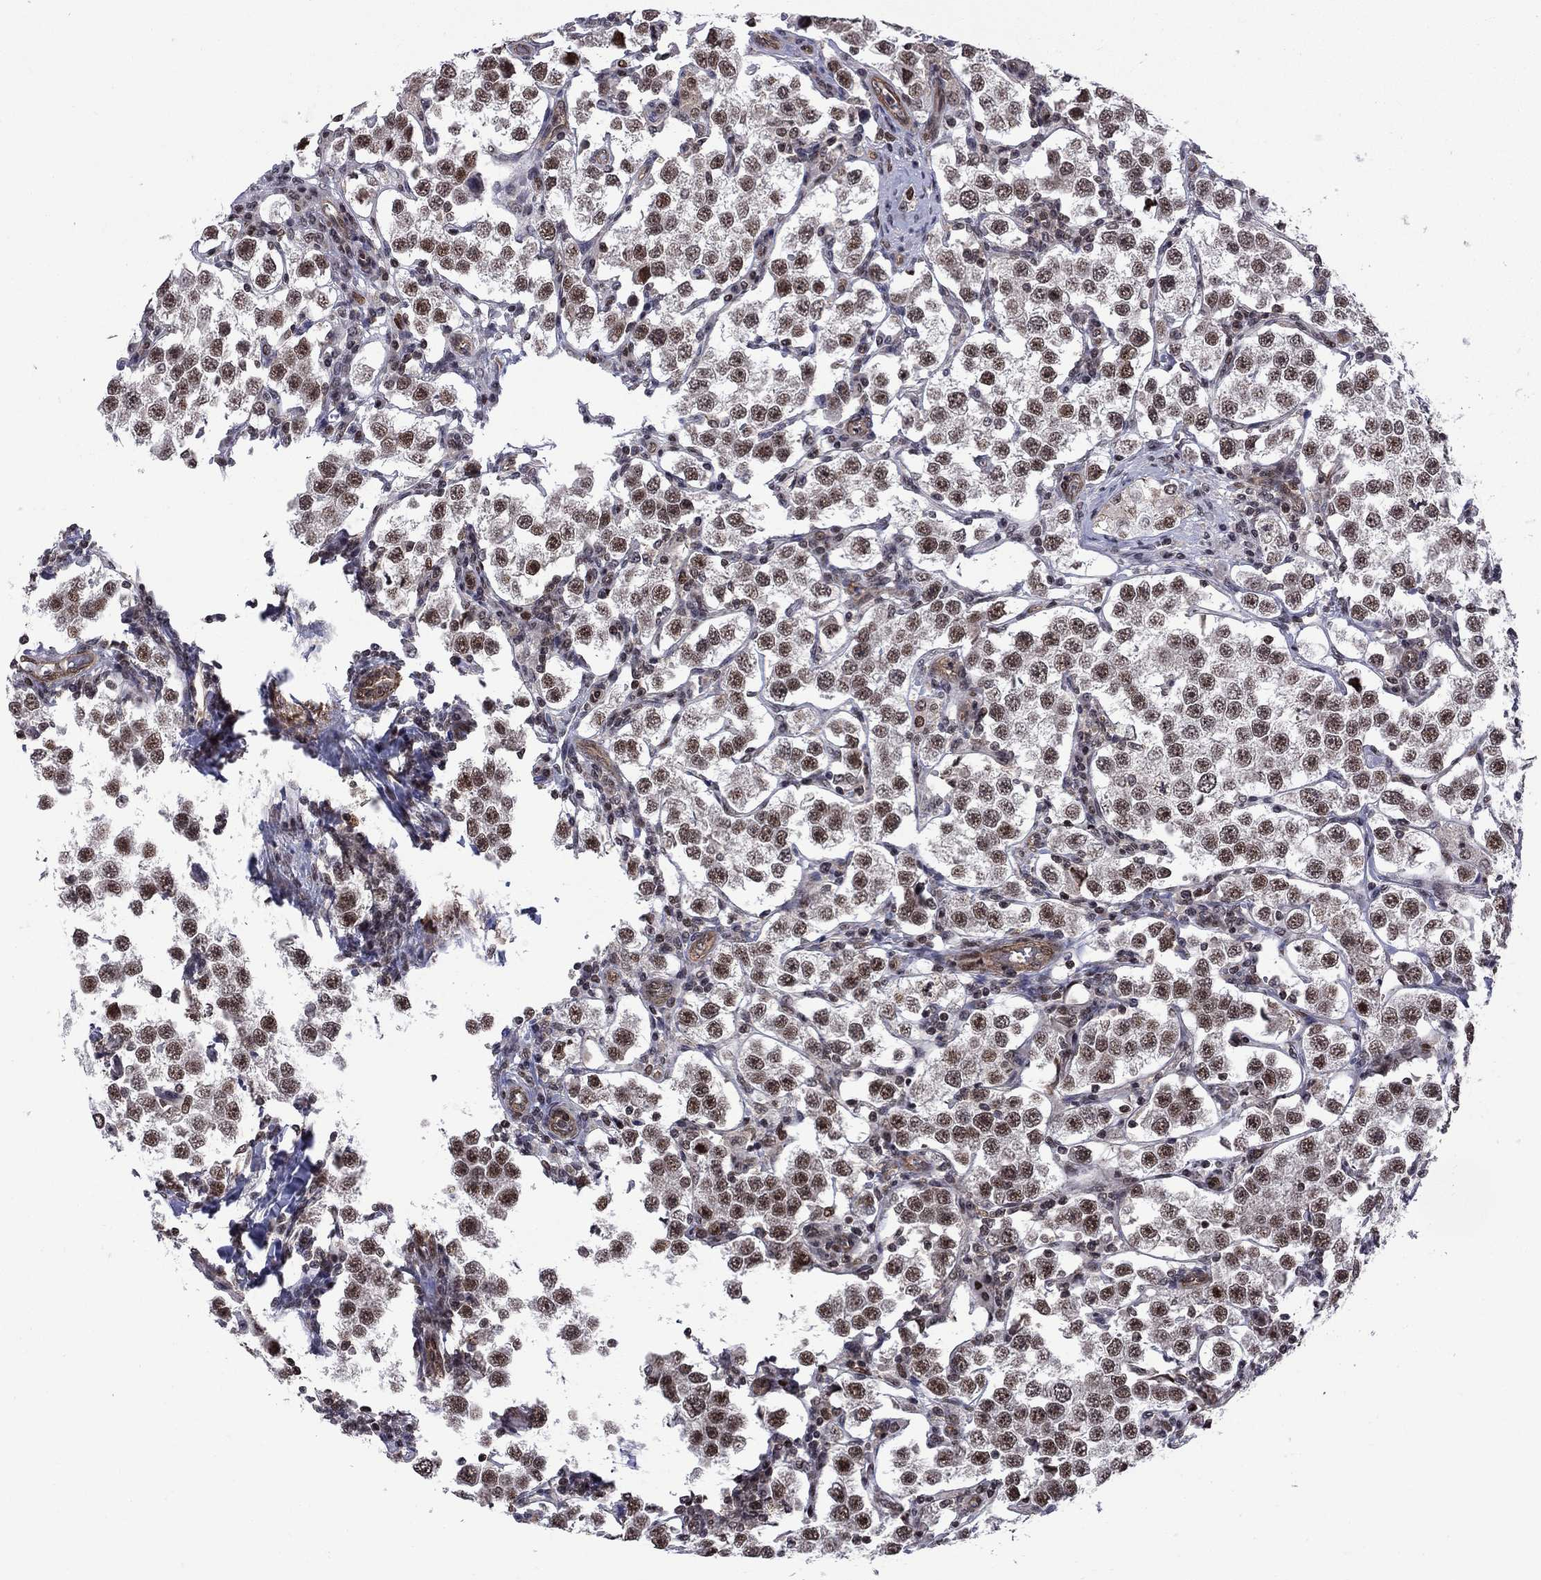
{"staining": {"intensity": "strong", "quantity": "25%-75%", "location": "nuclear"}, "tissue": "testis cancer", "cell_type": "Tumor cells", "image_type": "cancer", "snomed": [{"axis": "morphology", "description": "Seminoma, NOS"}, {"axis": "topography", "description": "Testis"}], "caption": "Testis seminoma stained with immunohistochemistry displays strong nuclear positivity in approximately 25%-75% of tumor cells.", "gene": "BRF1", "patient": {"sex": "male", "age": 37}}